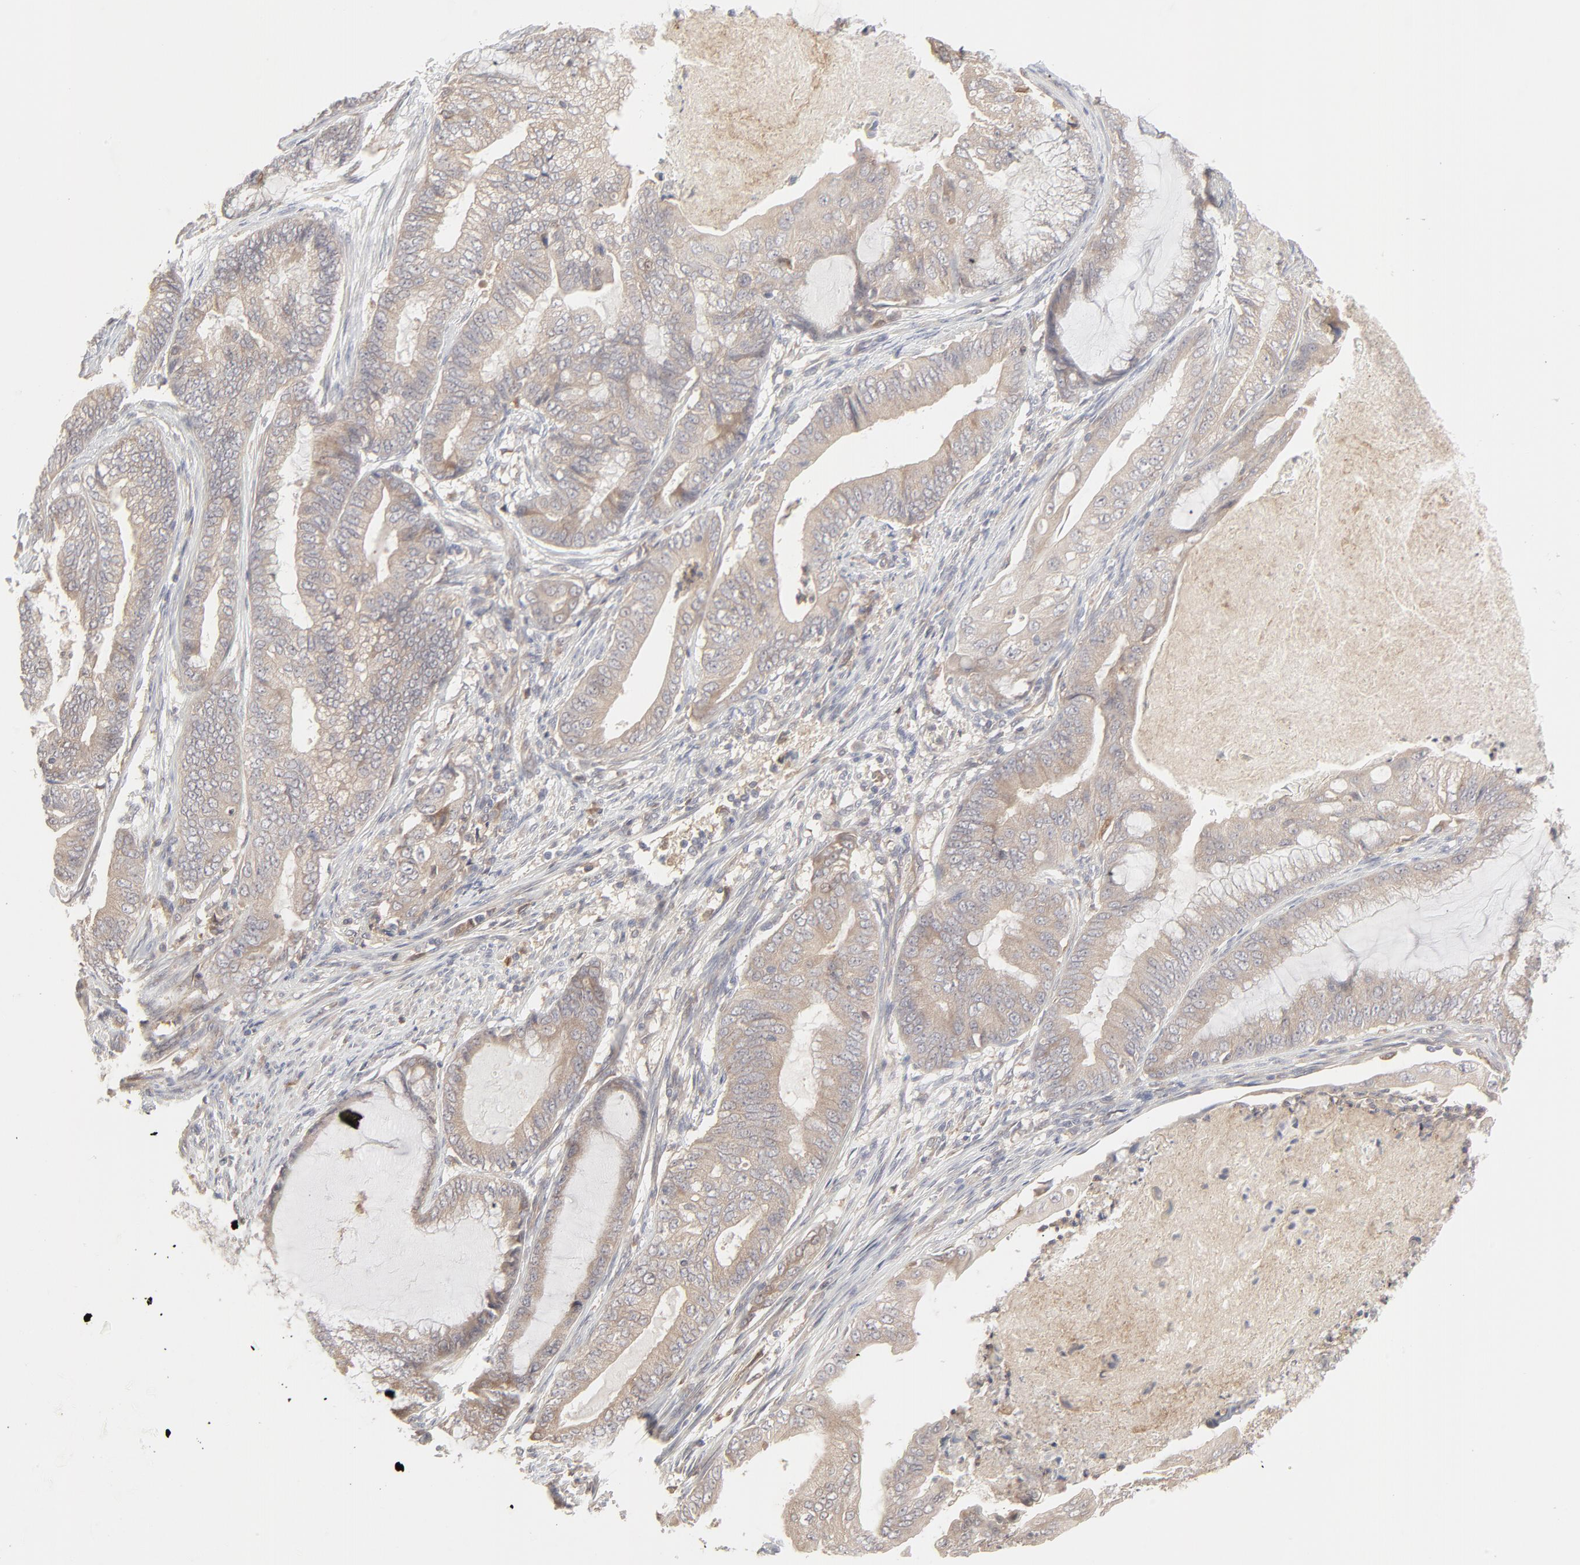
{"staining": {"intensity": "moderate", "quantity": ">75%", "location": "cytoplasmic/membranous"}, "tissue": "endometrial cancer", "cell_type": "Tumor cells", "image_type": "cancer", "snomed": [{"axis": "morphology", "description": "Adenocarcinoma, NOS"}, {"axis": "topography", "description": "Endometrium"}], "caption": "Moderate cytoplasmic/membranous staining is appreciated in about >75% of tumor cells in endometrial cancer.", "gene": "RAB5C", "patient": {"sex": "female", "age": 63}}